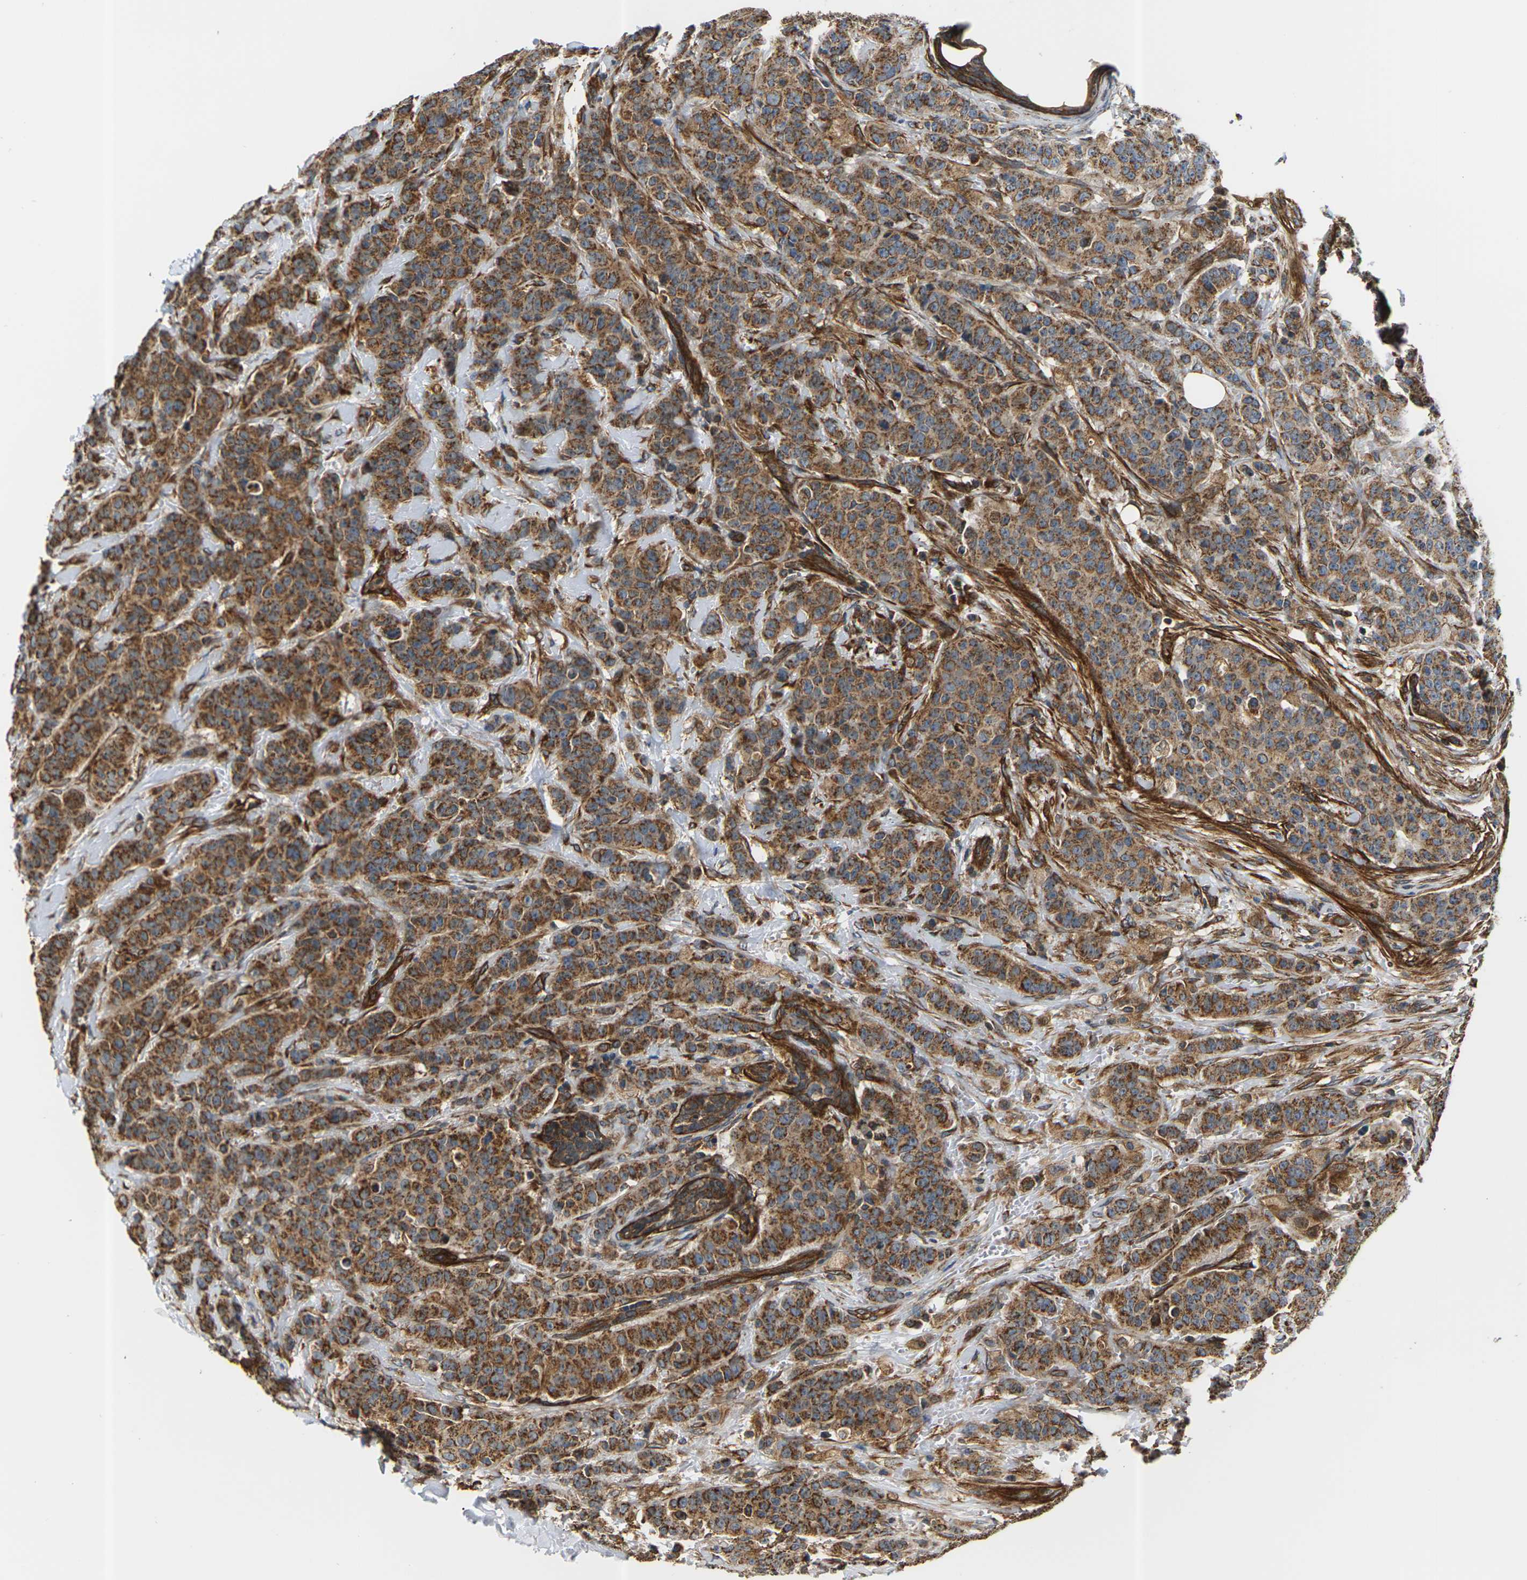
{"staining": {"intensity": "strong", "quantity": ">75%", "location": "cytoplasmic/membranous"}, "tissue": "breast cancer", "cell_type": "Tumor cells", "image_type": "cancer", "snomed": [{"axis": "morphology", "description": "Normal tissue, NOS"}, {"axis": "morphology", "description": "Duct carcinoma"}, {"axis": "topography", "description": "Breast"}], "caption": "An image of breast infiltrating ductal carcinoma stained for a protein reveals strong cytoplasmic/membranous brown staining in tumor cells. Nuclei are stained in blue.", "gene": "PCDHB4", "patient": {"sex": "female", "age": 40}}